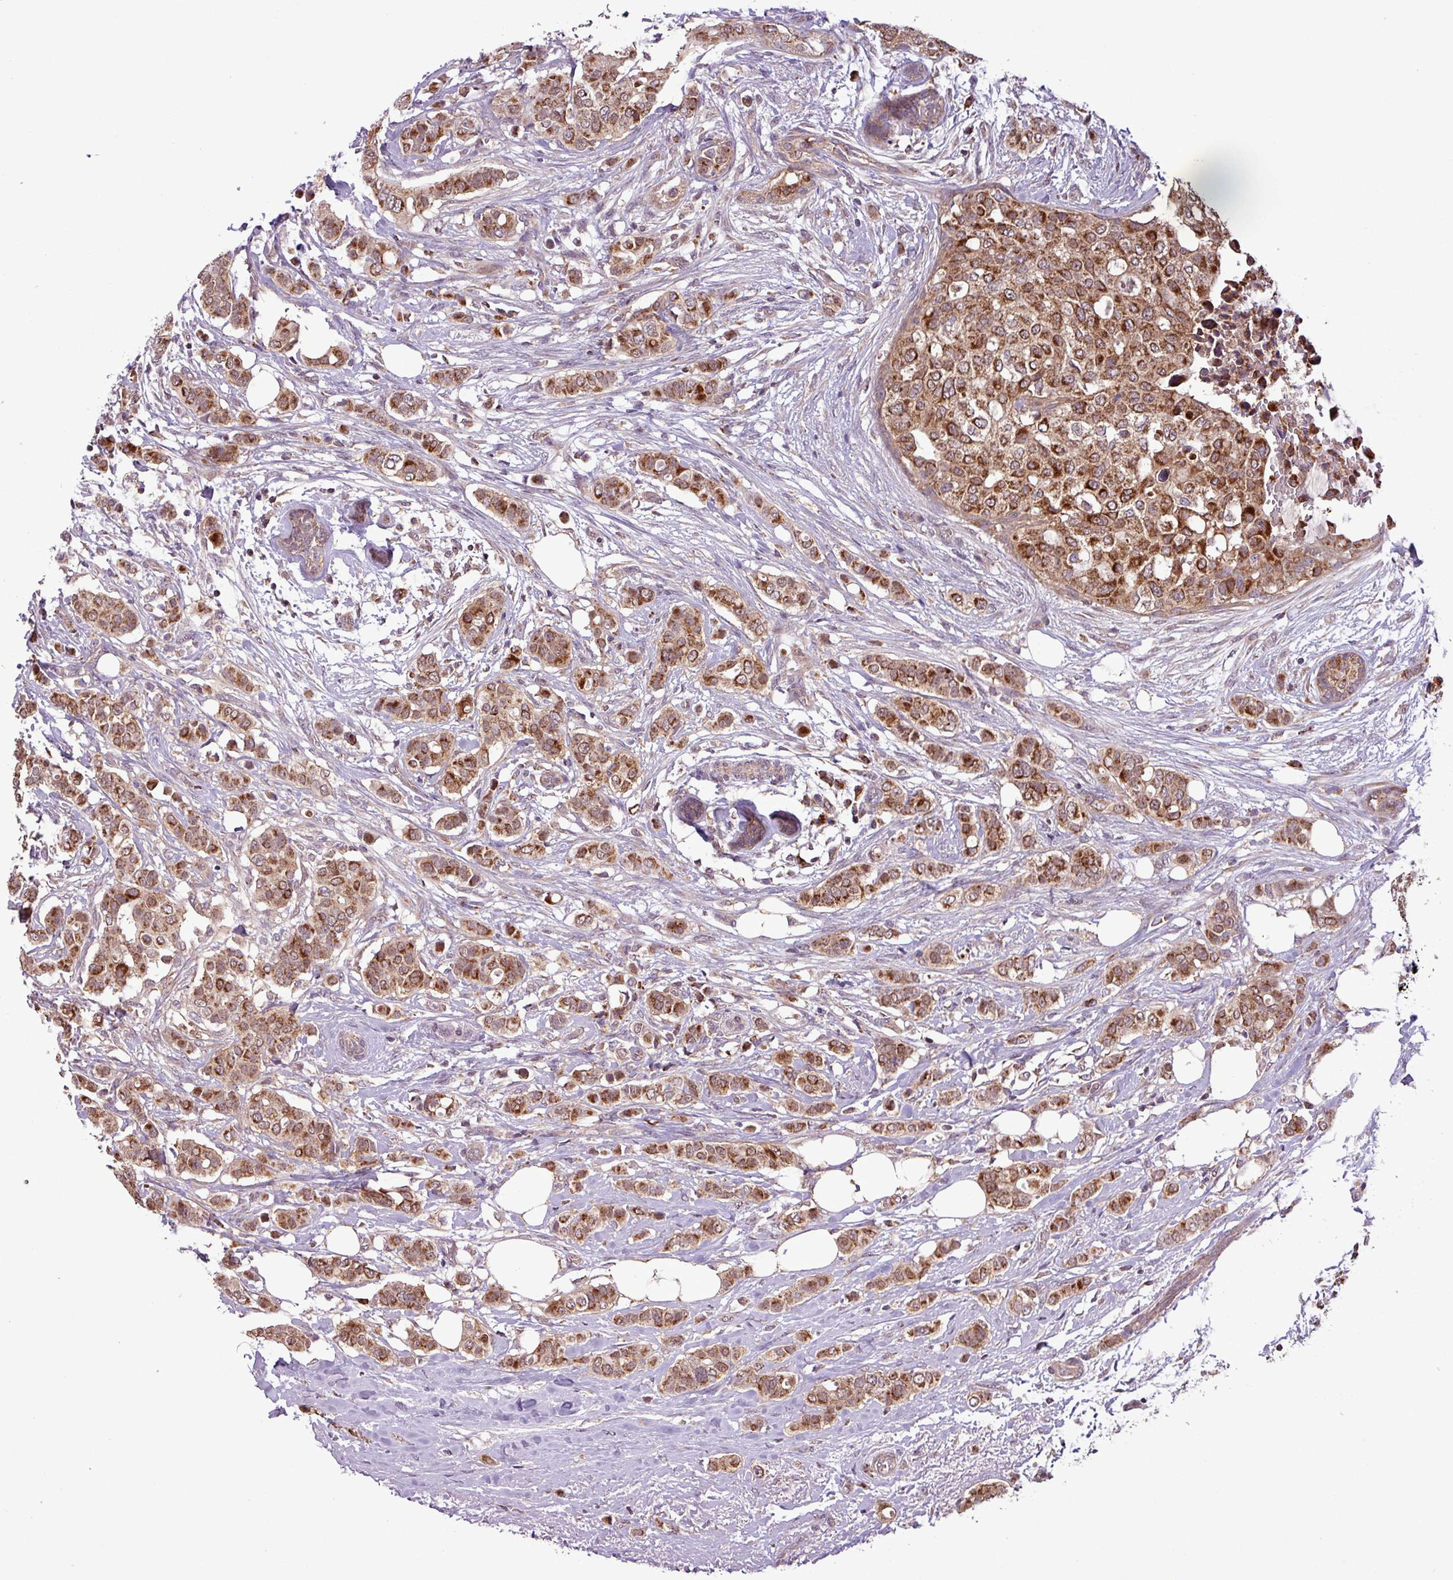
{"staining": {"intensity": "moderate", "quantity": ">75%", "location": "cytoplasmic/membranous"}, "tissue": "breast cancer", "cell_type": "Tumor cells", "image_type": "cancer", "snomed": [{"axis": "morphology", "description": "Lobular carcinoma"}, {"axis": "topography", "description": "Breast"}], "caption": "There is medium levels of moderate cytoplasmic/membranous expression in tumor cells of breast cancer (lobular carcinoma), as demonstrated by immunohistochemical staining (brown color).", "gene": "MCTP2", "patient": {"sex": "female", "age": 51}}